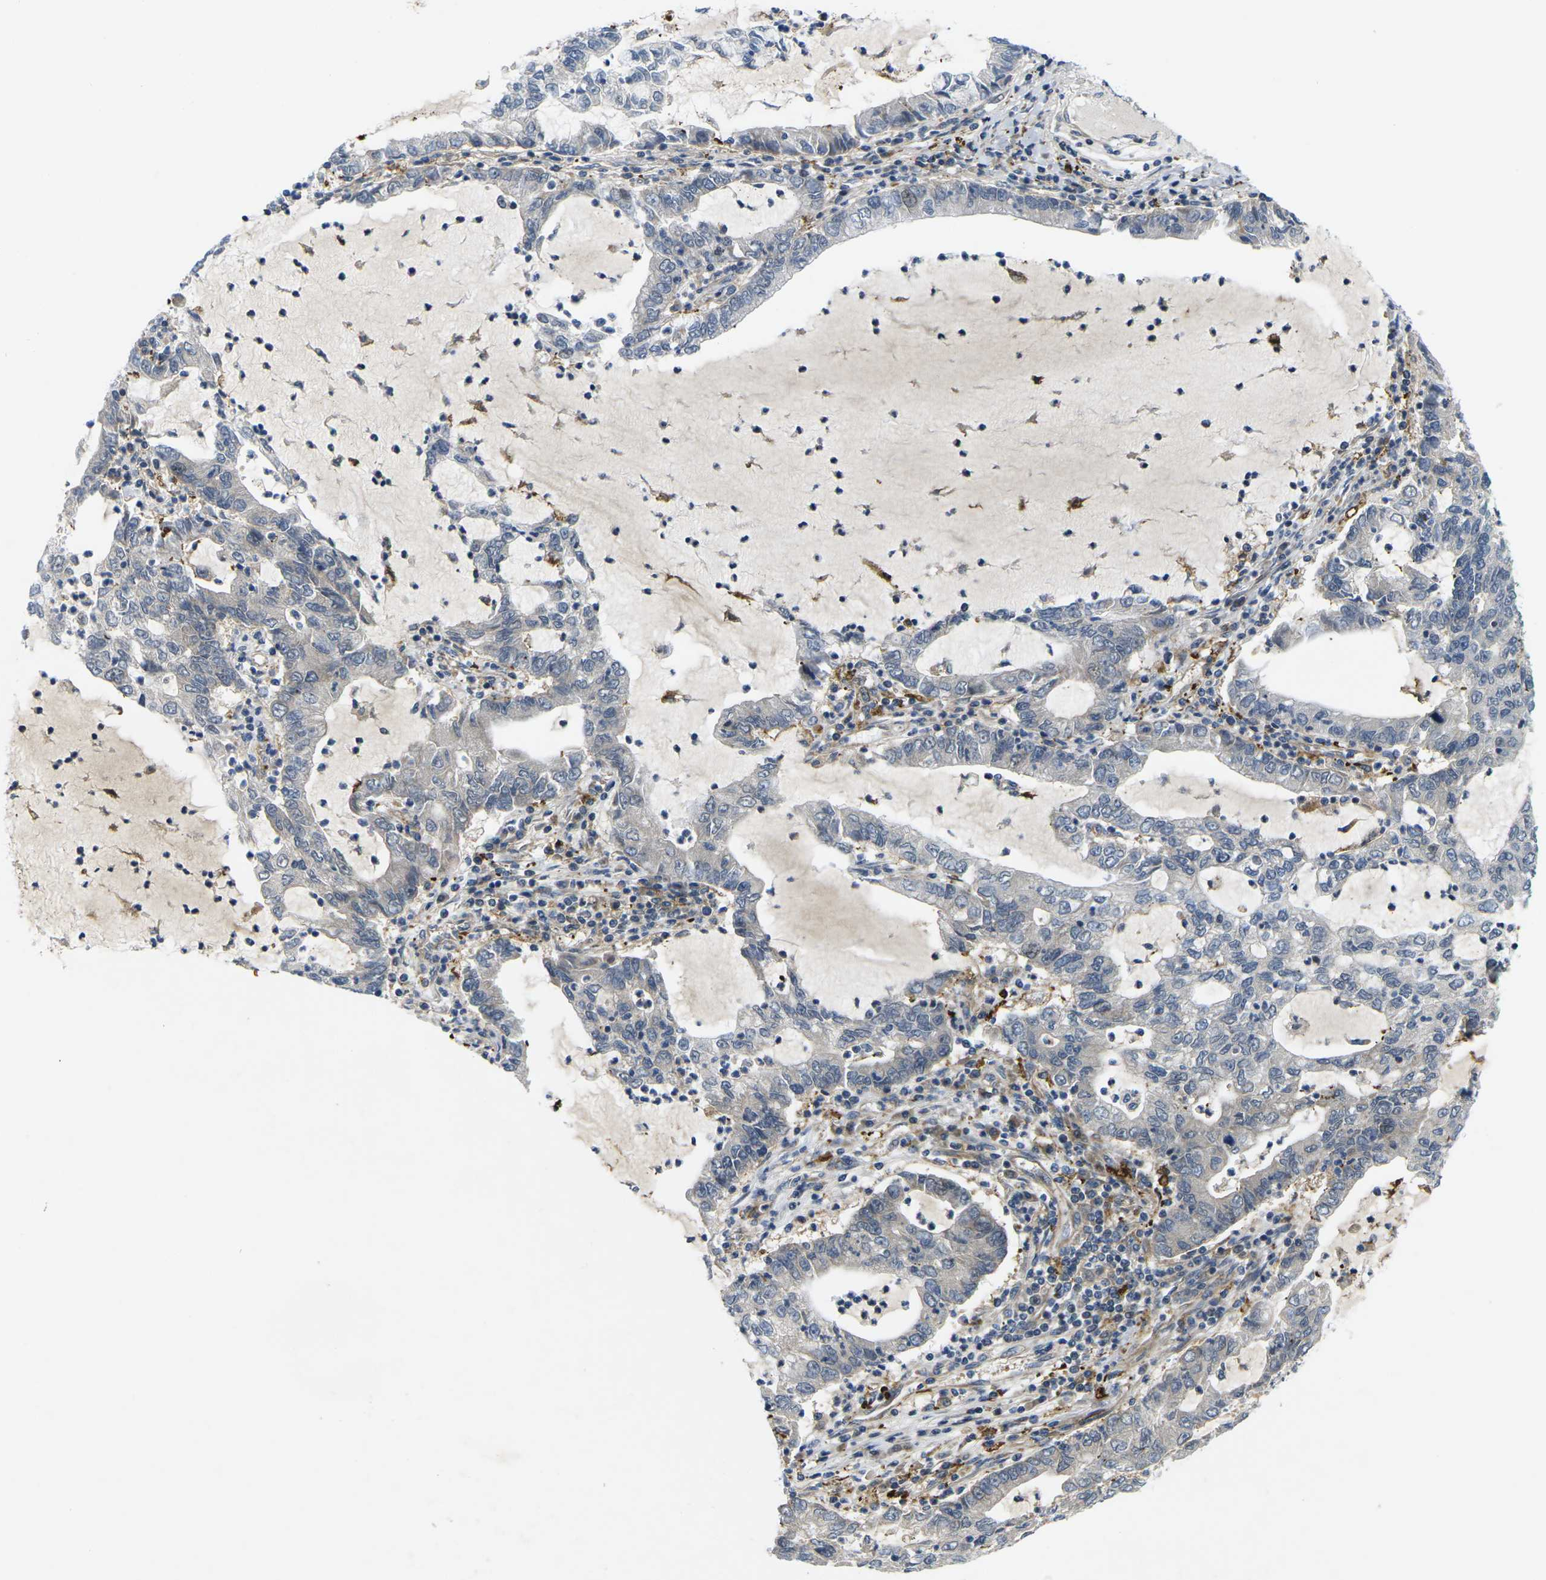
{"staining": {"intensity": "negative", "quantity": "none", "location": "none"}, "tissue": "lung cancer", "cell_type": "Tumor cells", "image_type": "cancer", "snomed": [{"axis": "morphology", "description": "Adenocarcinoma, NOS"}, {"axis": "topography", "description": "Lung"}], "caption": "Tumor cells are negative for protein expression in human lung cancer (adenocarcinoma). The staining is performed using DAB brown chromogen with nuclei counter-stained in using hematoxylin.", "gene": "ROBO2", "patient": {"sex": "female", "age": 51}}